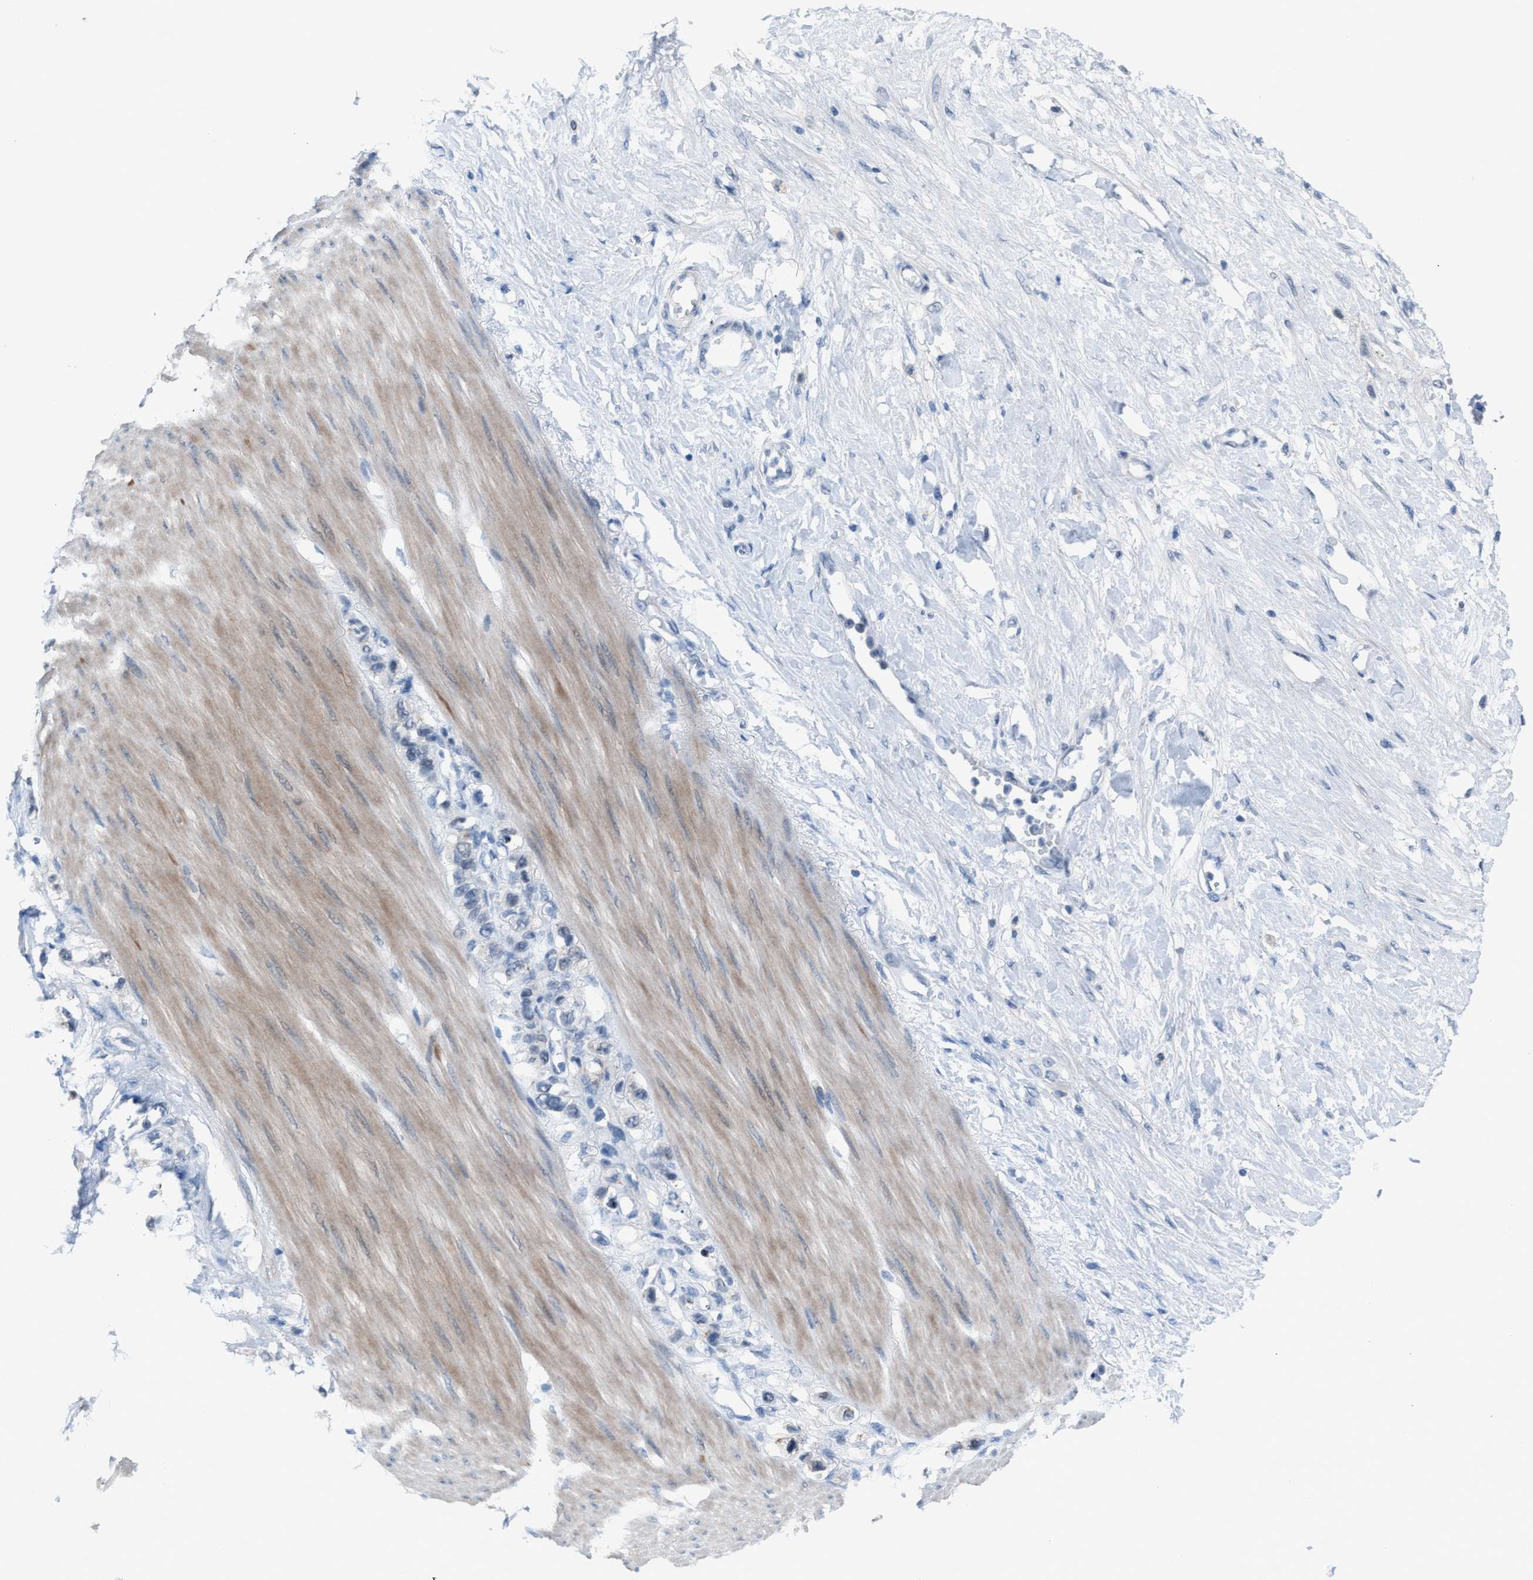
{"staining": {"intensity": "negative", "quantity": "none", "location": "none"}, "tissue": "stomach cancer", "cell_type": "Tumor cells", "image_type": "cancer", "snomed": [{"axis": "morphology", "description": "Adenocarcinoma, NOS"}, {"axis": "topography", "description": "Stomach"}], "caption": "High magnification brightfield microscopy of stomach adenocarcinoma stained with DAB (brown) and counterstained with hematoxylin (blue): tumor cells show no significant positivity.", "gene": "ANAPC11", "patient": {"sex": "female", "age": 65}}